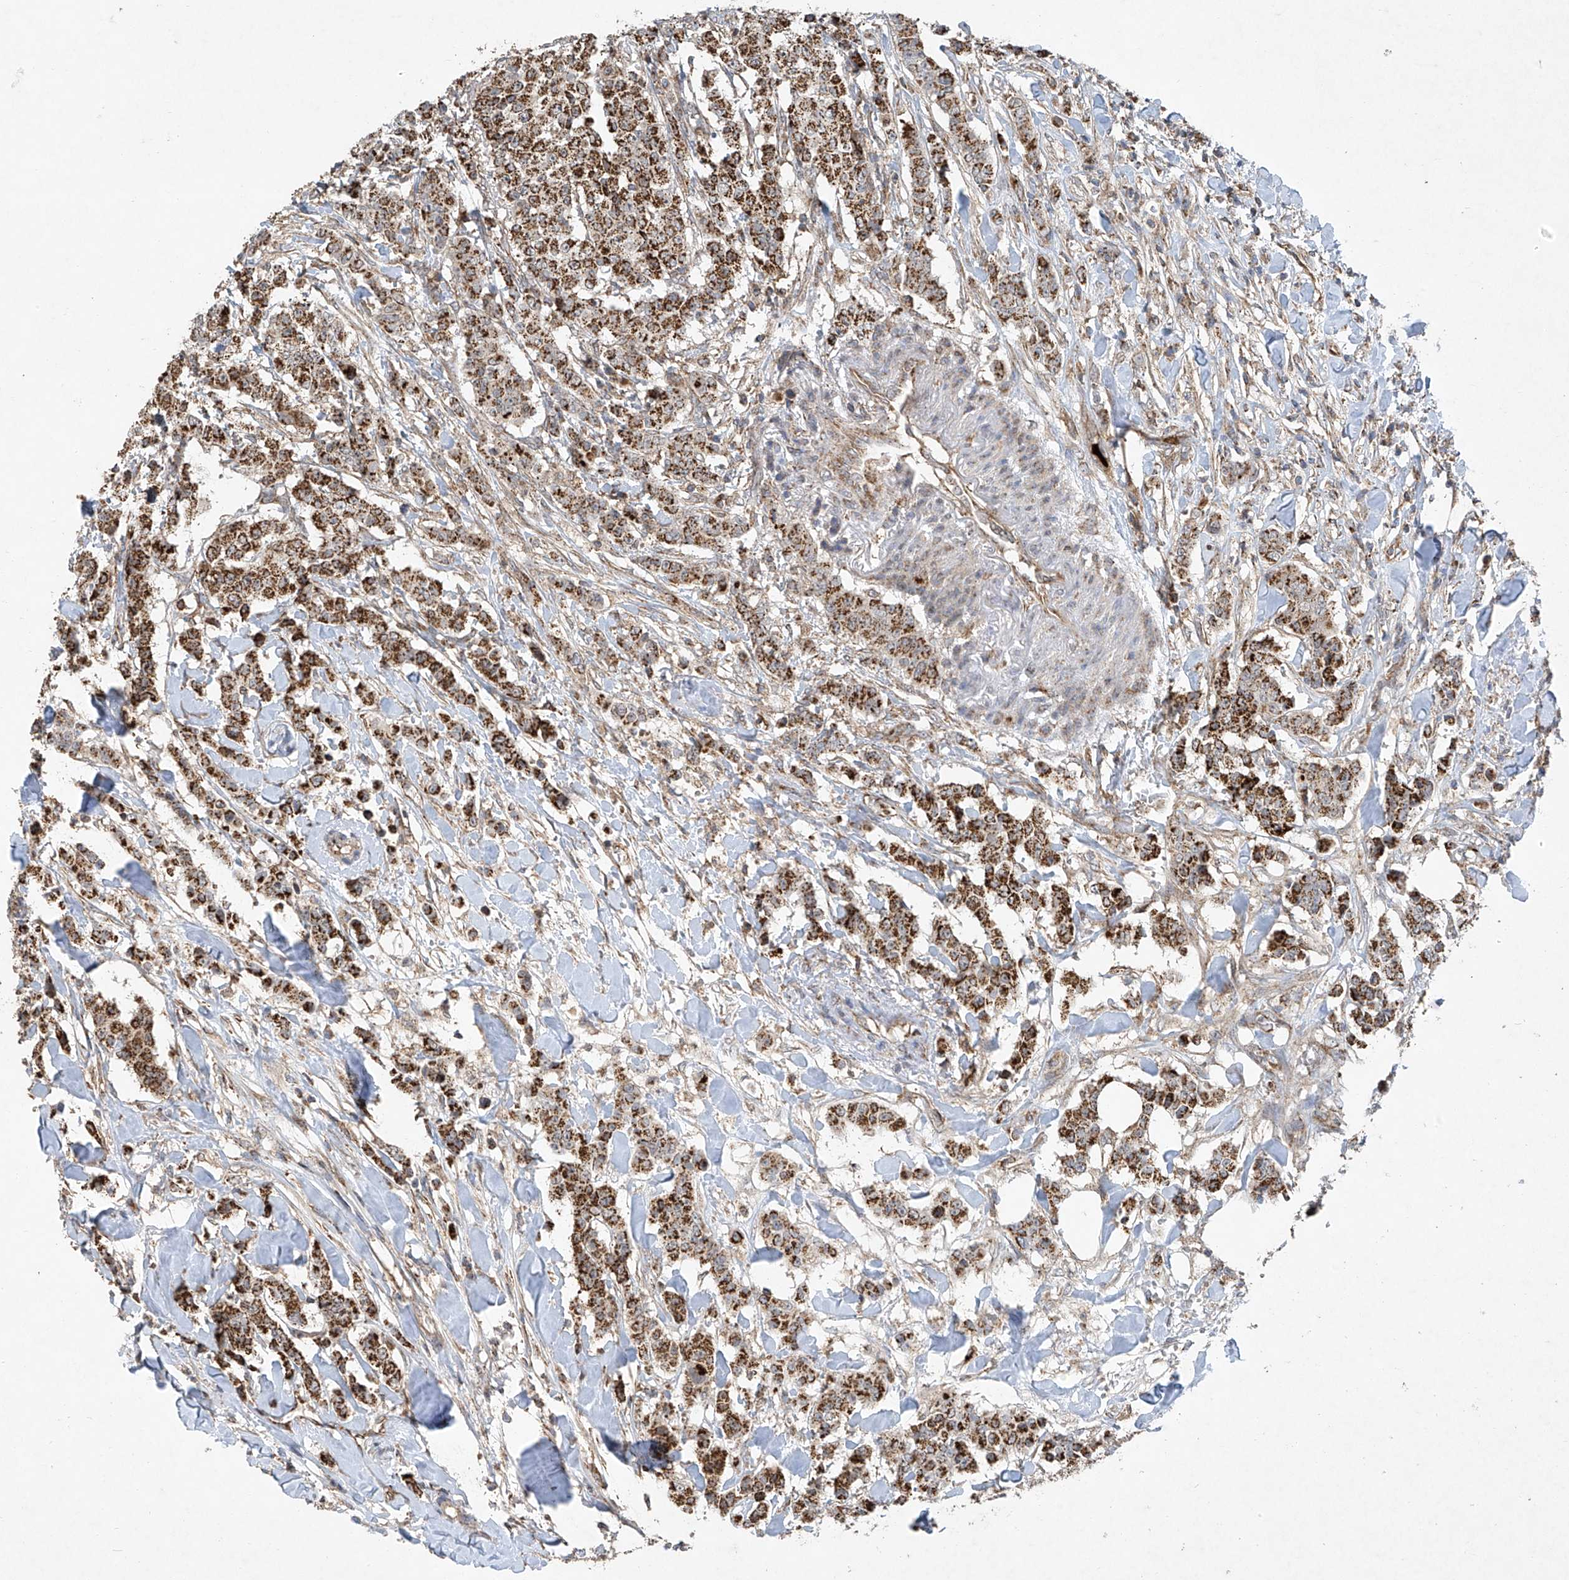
{"staining": {"intensity": "strong", "quantity": ">75%", "location": "cytoplasmic/membranous"}, "tissue": "breast cancer", "cell_type": "Tumor cells", "image_type": "cancer", "snomed": [{"axis": "morphology", "description": "Duct carcinoma"}, {"axis": "topography", "description": "Breast"}], "caption": "Protein staining exhibits strong cytoplasmic/membranous staining in about >75% of tumor cells in breast intraductal carcinoma.", "gene": "UQCC1", "patient": {"sex": "female", "age": 40}}